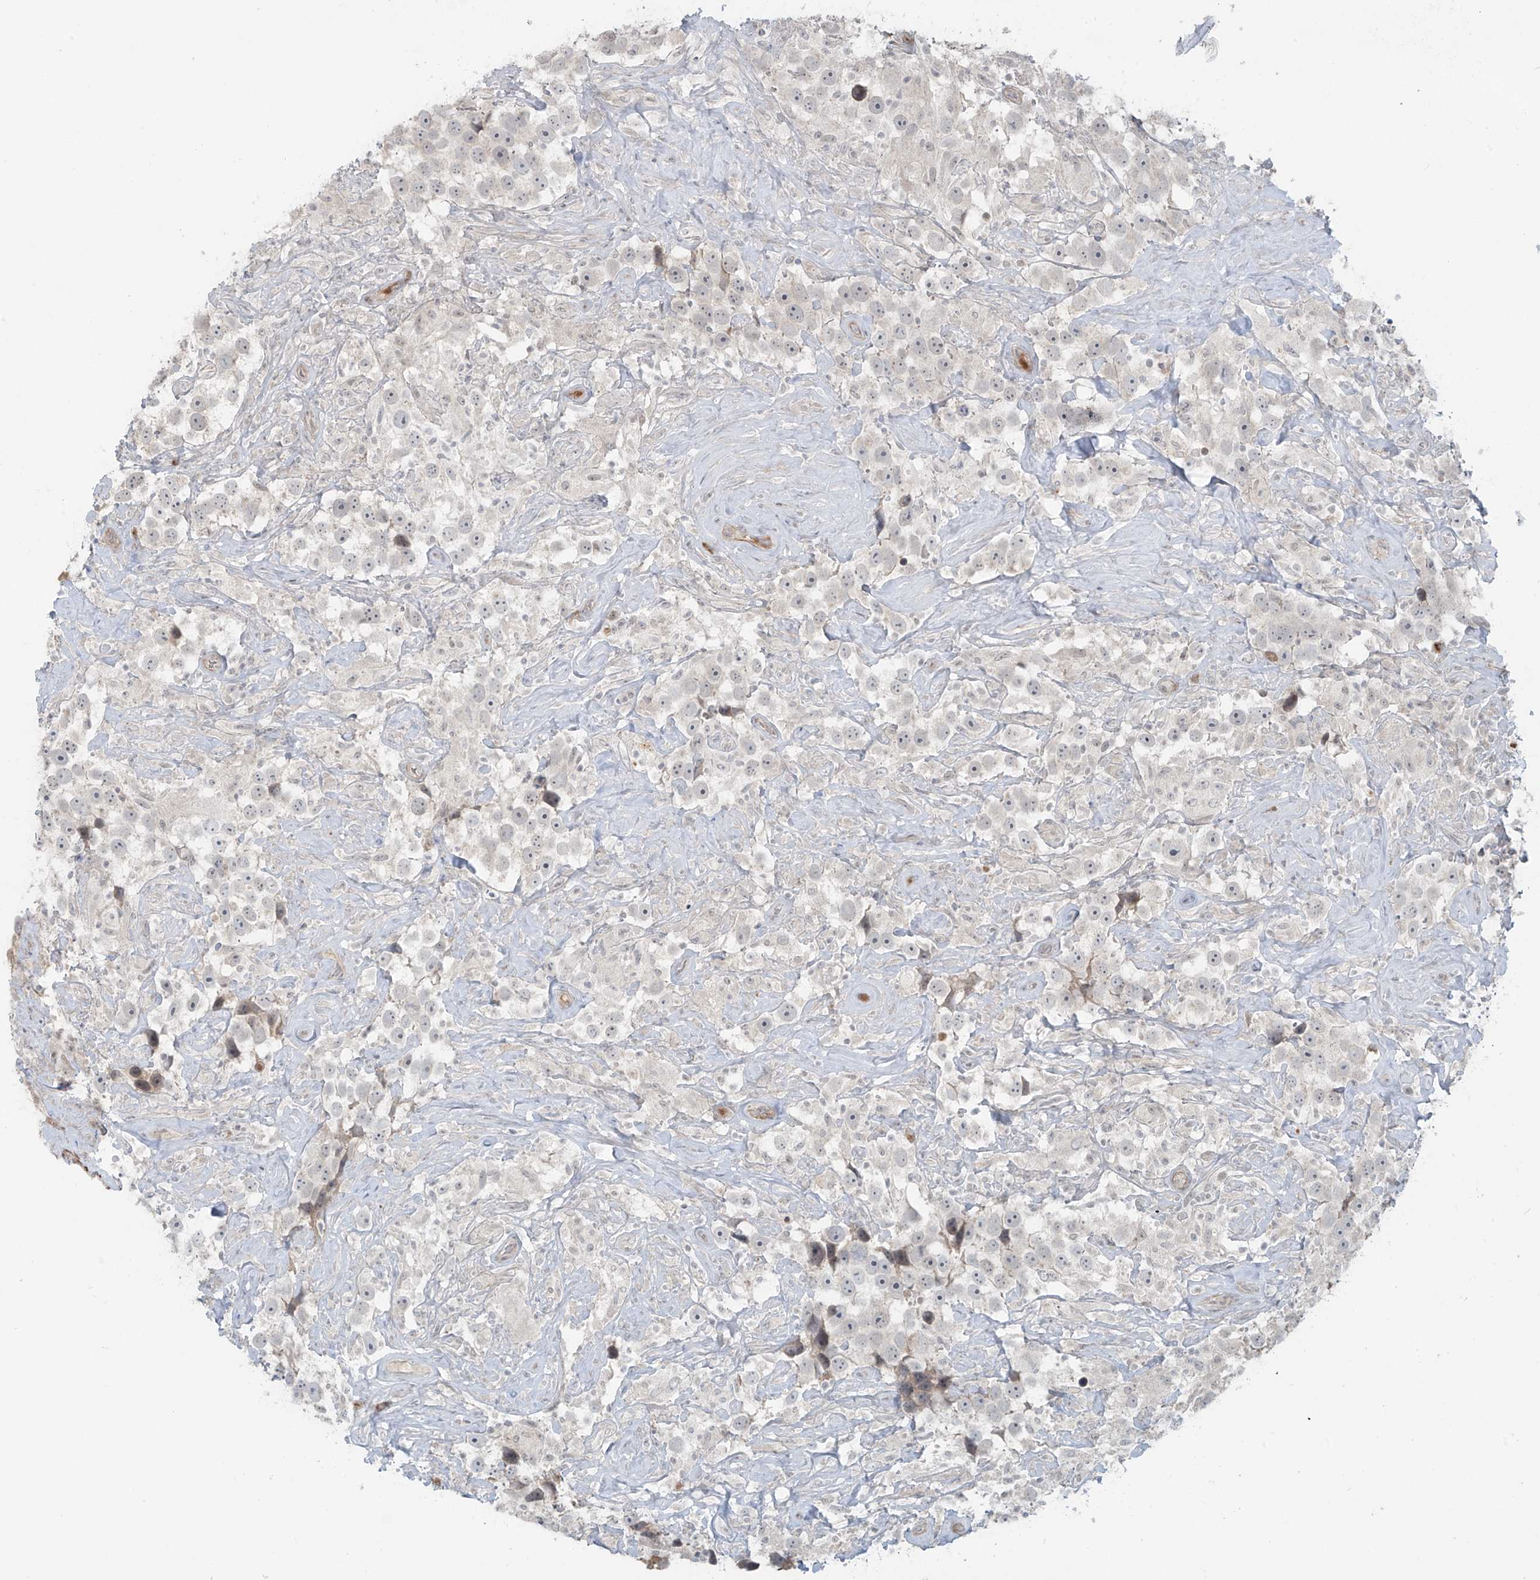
{"staining": {"intensity": "negative", "quantity": "none", "location": "none"}, "tissue": "testis cancer", "cell_type": "Tumor cells", "image_type": "cancer", "snomed": [{"axis": "morphology", "description": "Seminoma, NOS"}, {"axis": "topography", "description": "Testis"}], "caption": "This is a image of IHC staining of testis cancer (seminoma), which shows no expression in tumor cells.", "gene": "RASGEF1A", "patient": {"sex": "male", "age": 49}}